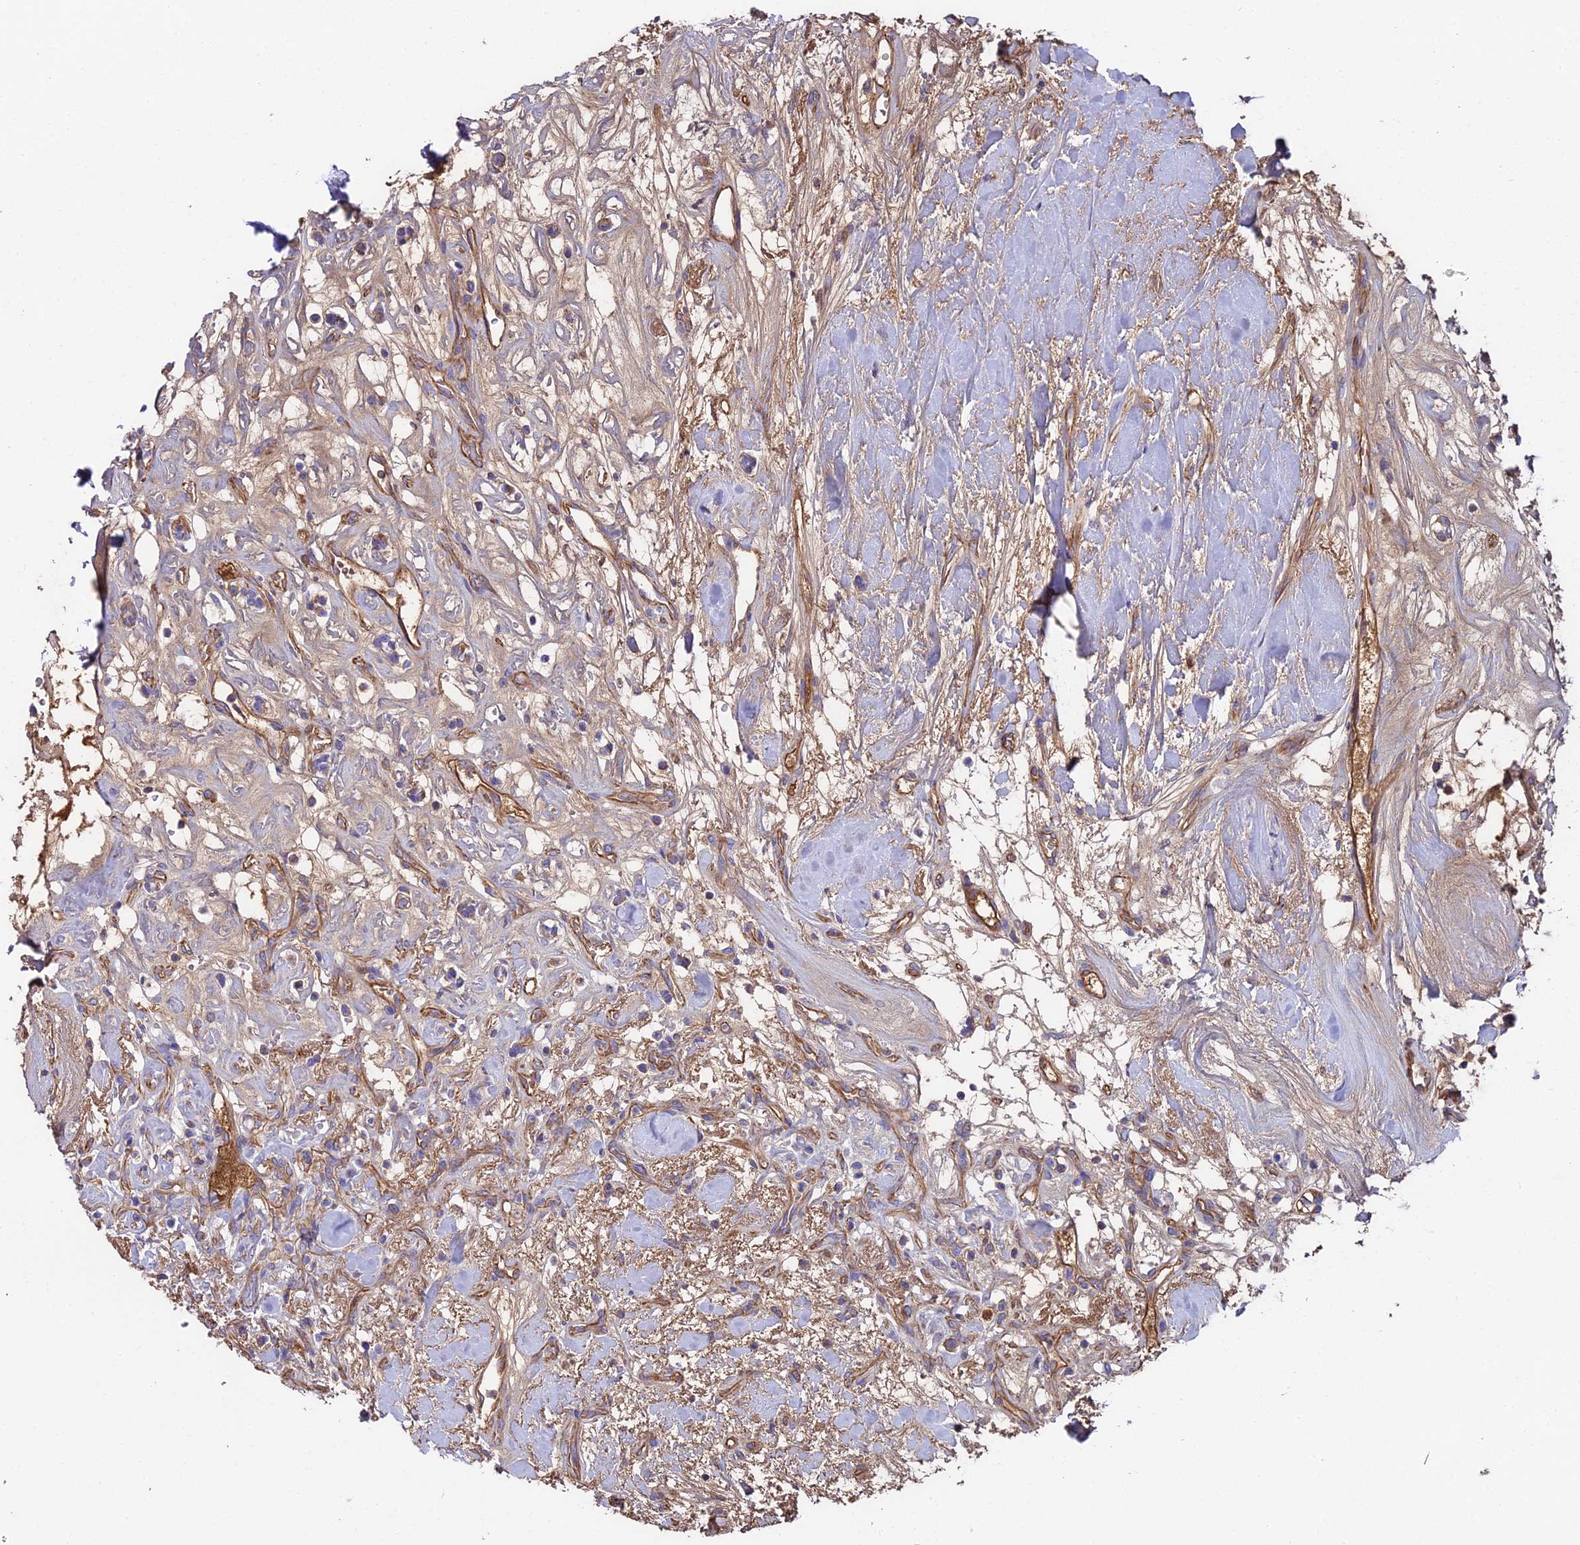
{"staining": {"intensity": "negative", "quantity": "none", "location": "none"}, "tissue": "renal cancer", "cell_type": "Tumor cells", "image_type": "cancer", "snomed": [{"axis": "morphology", "description": "Adenocarcinoma, NOS"}, {"axis": "topography", "description": "Kidney"}], "caption": "Tumor cells show no significant expression in renal cancer.", "gene": "BEX4", "patient": {"sex": "male", "age": 77}}